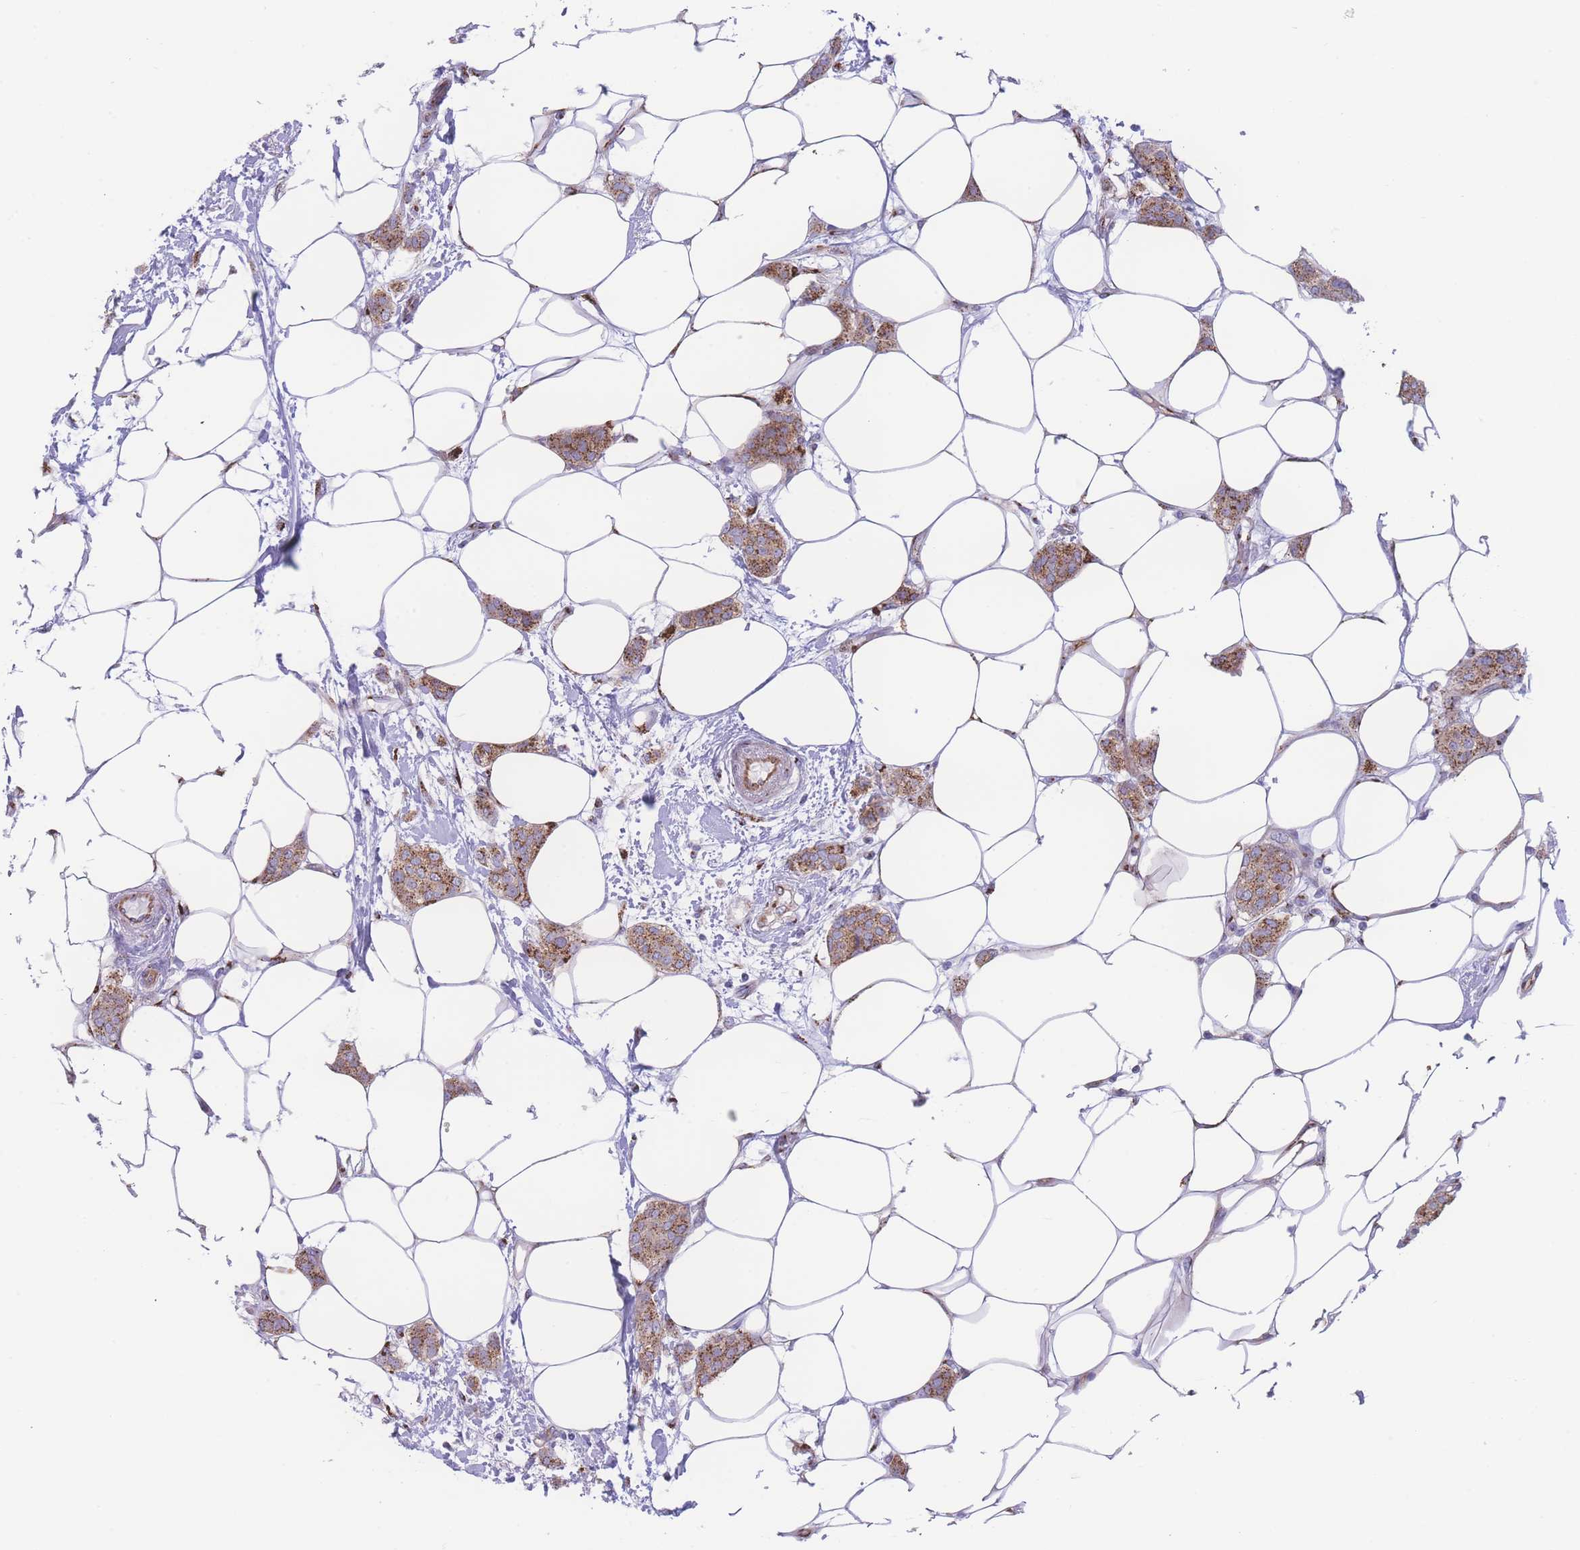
{"staining": {"intensity": "moderate", "quantity": ">75%", "location": "cytoplasmic/membranous"}, "tissue": "breast cancer", "cell_type": "Tumor cells", "image_type": "cancer", "snomed": [{"axis": "morphology", "description": "Duct carcinoma"}, {"axis": "topography", "description": "Breast"}], "caption": "Immunohistochemical staining of breast cancer (infiltrating ductal carcinoma) reveals medium levels of moderate cytoplasmic/membranous protein positivity in approximately >75% of tumor cells.", "gene": "GOLM2", "patient": {"sex": "female", "age": 72}}